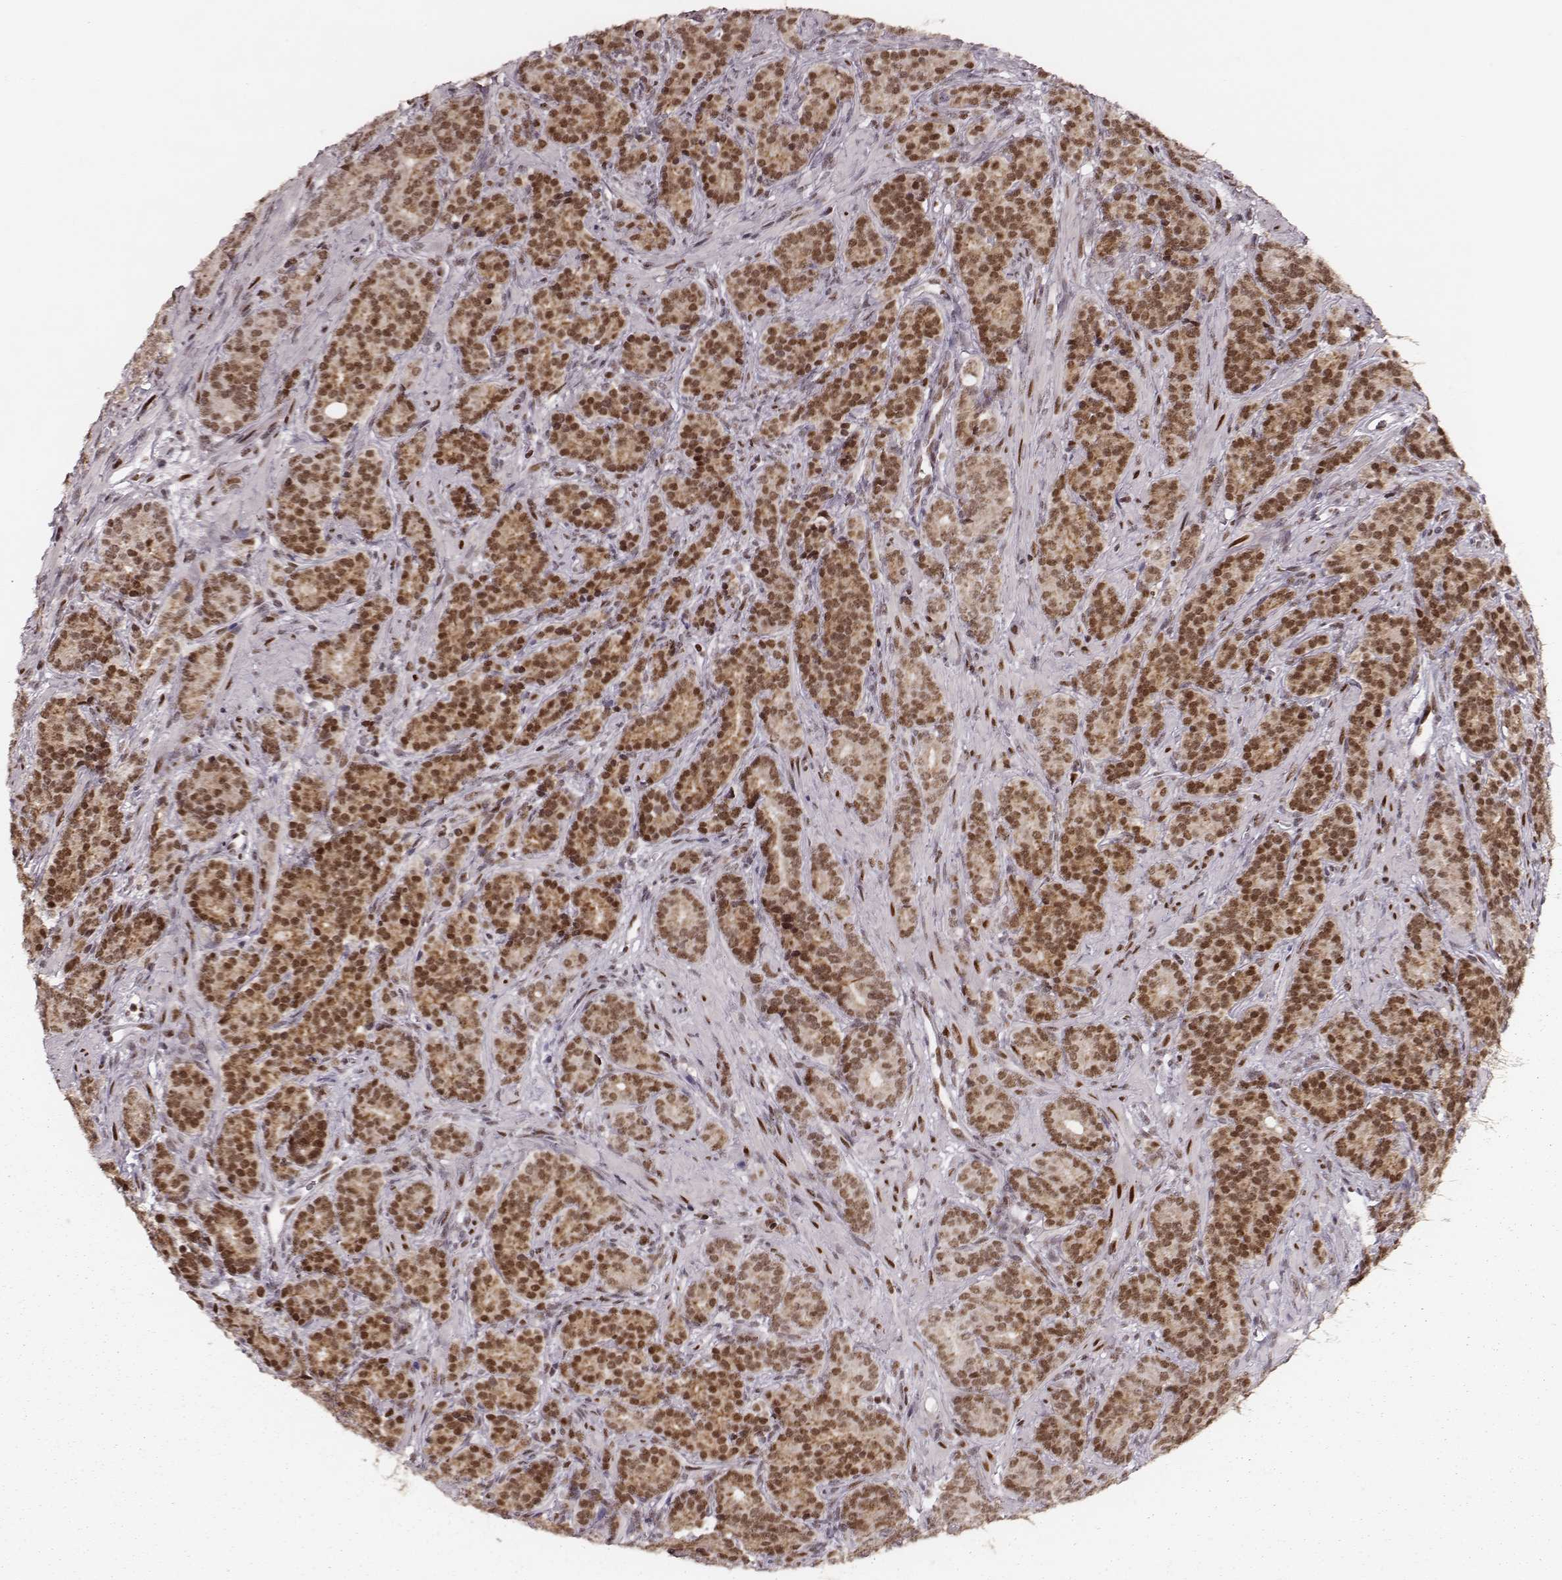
{"staining": {"intensity": "moderate", "quantity": ">75%", "location": "nuclear"}, "tissue": "prostate cancer", "cell_type": "Tumor cells", "image_type": "cancer", "snomed": [{"axis": "morphology", "description": "Adenocarcinoma, High grade"}, {"axis": "topography", "description": "Prostate"}], "caption": "DAB (3,3'-diaminobenzidine) immunohistochemical staining of prostate high-grade adenocarcinoma demonstrates moderate nuclear protein expression in approximately >75% of tumor cells.", "gene": "PARP1", "patient": {"sex": "male", "age": 84}}